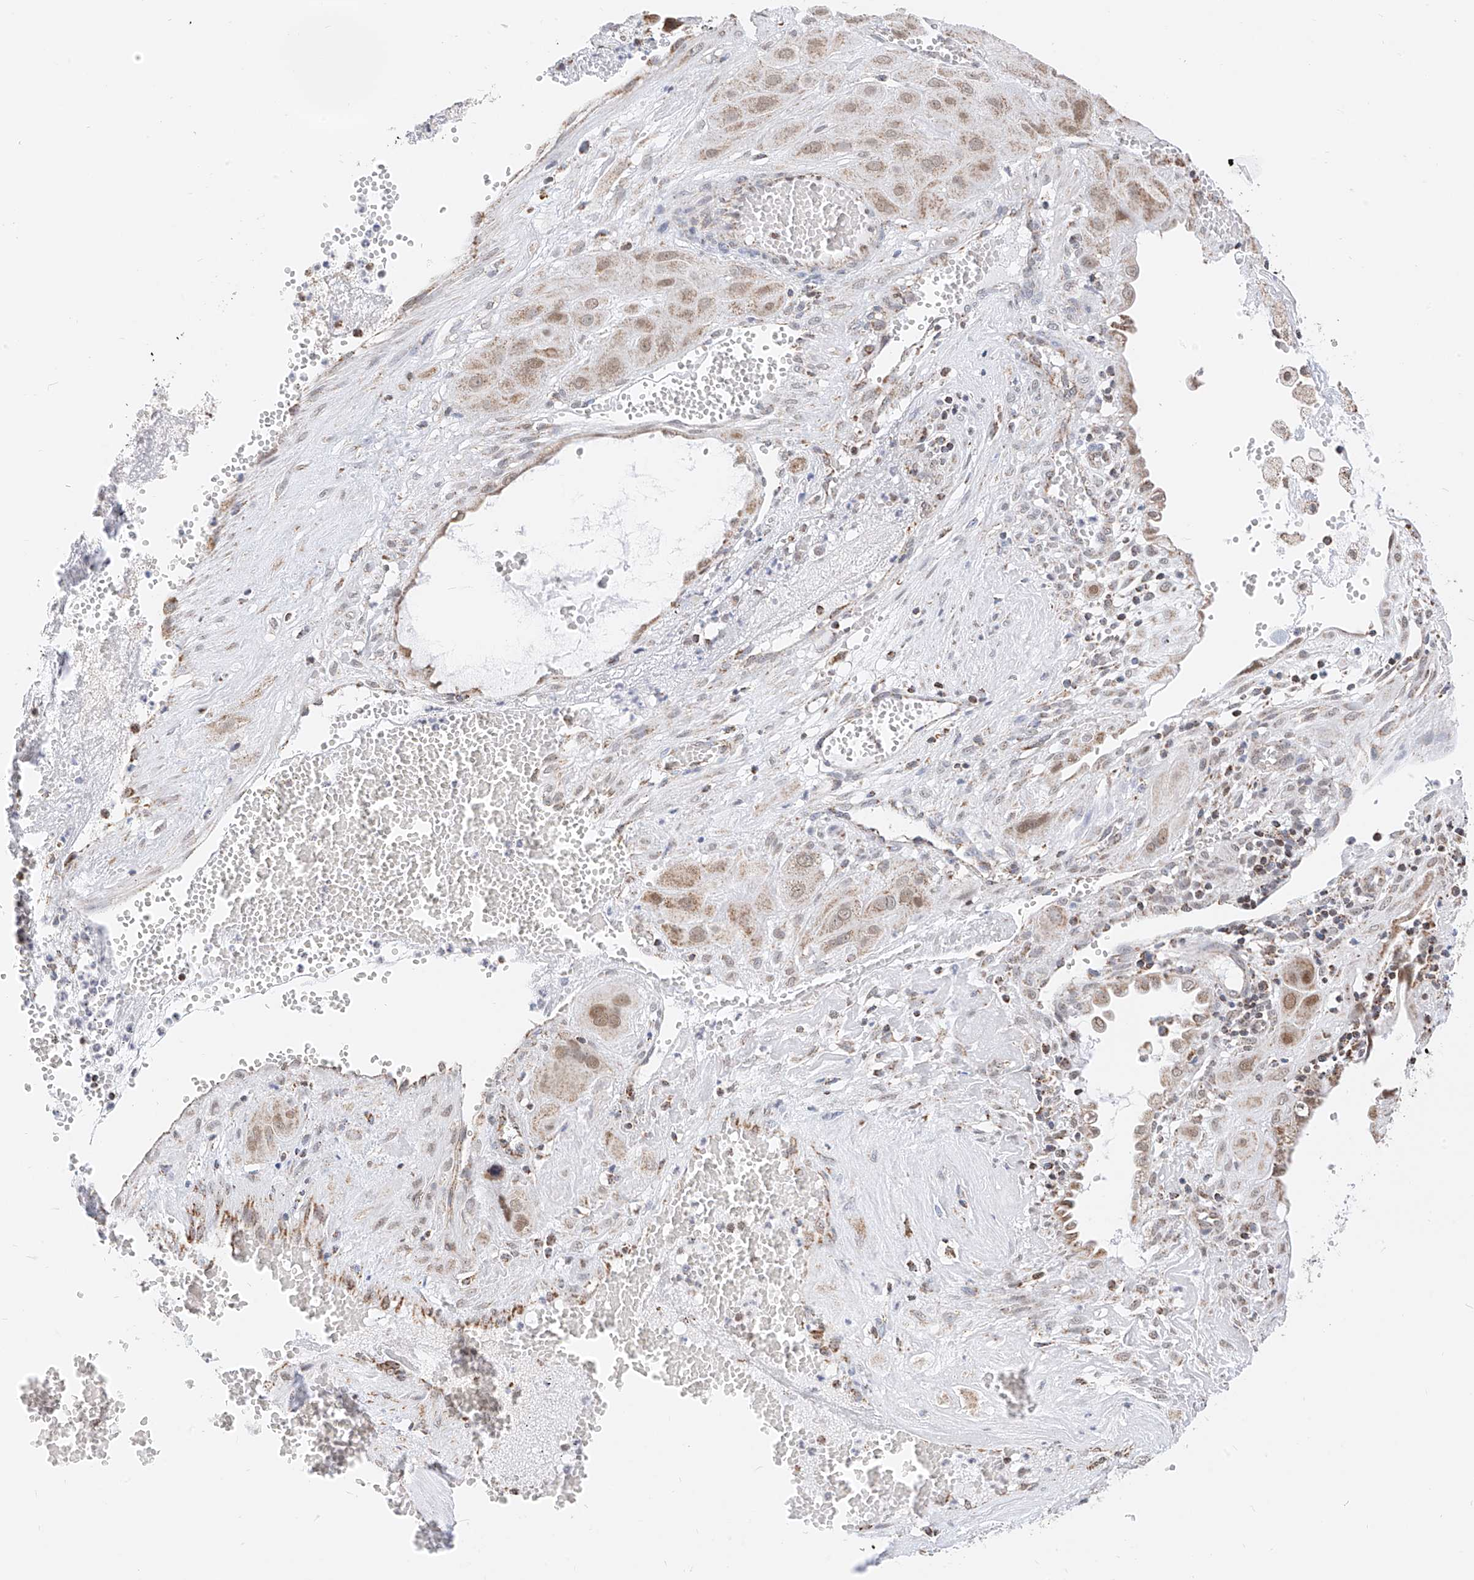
{"staining": {"intensity": "weak", "quantity": ">75%", "location": "cytoplasmic/membranous"}, "tissue": "cervical cancer", "cell_type": "Tumor cells", "image_type": "cancer", "snomed": [{"axis": "morphology", "description": "Squamous cell carcinoma, NOS"}, {"axis": "topography", "description": "Cervix"}], "caption": "High-magnification brightfield microscopy of cervical squamous cell carcinoma stained with DAB (brown) and counterstained with hematoxylin (blue). tumor cells exhibit weak cytoplasmic/membranous expression is seen in approximately>75% of cells.", "gene": "NALCN", "patient": {"sex": "female", "age": 34}}